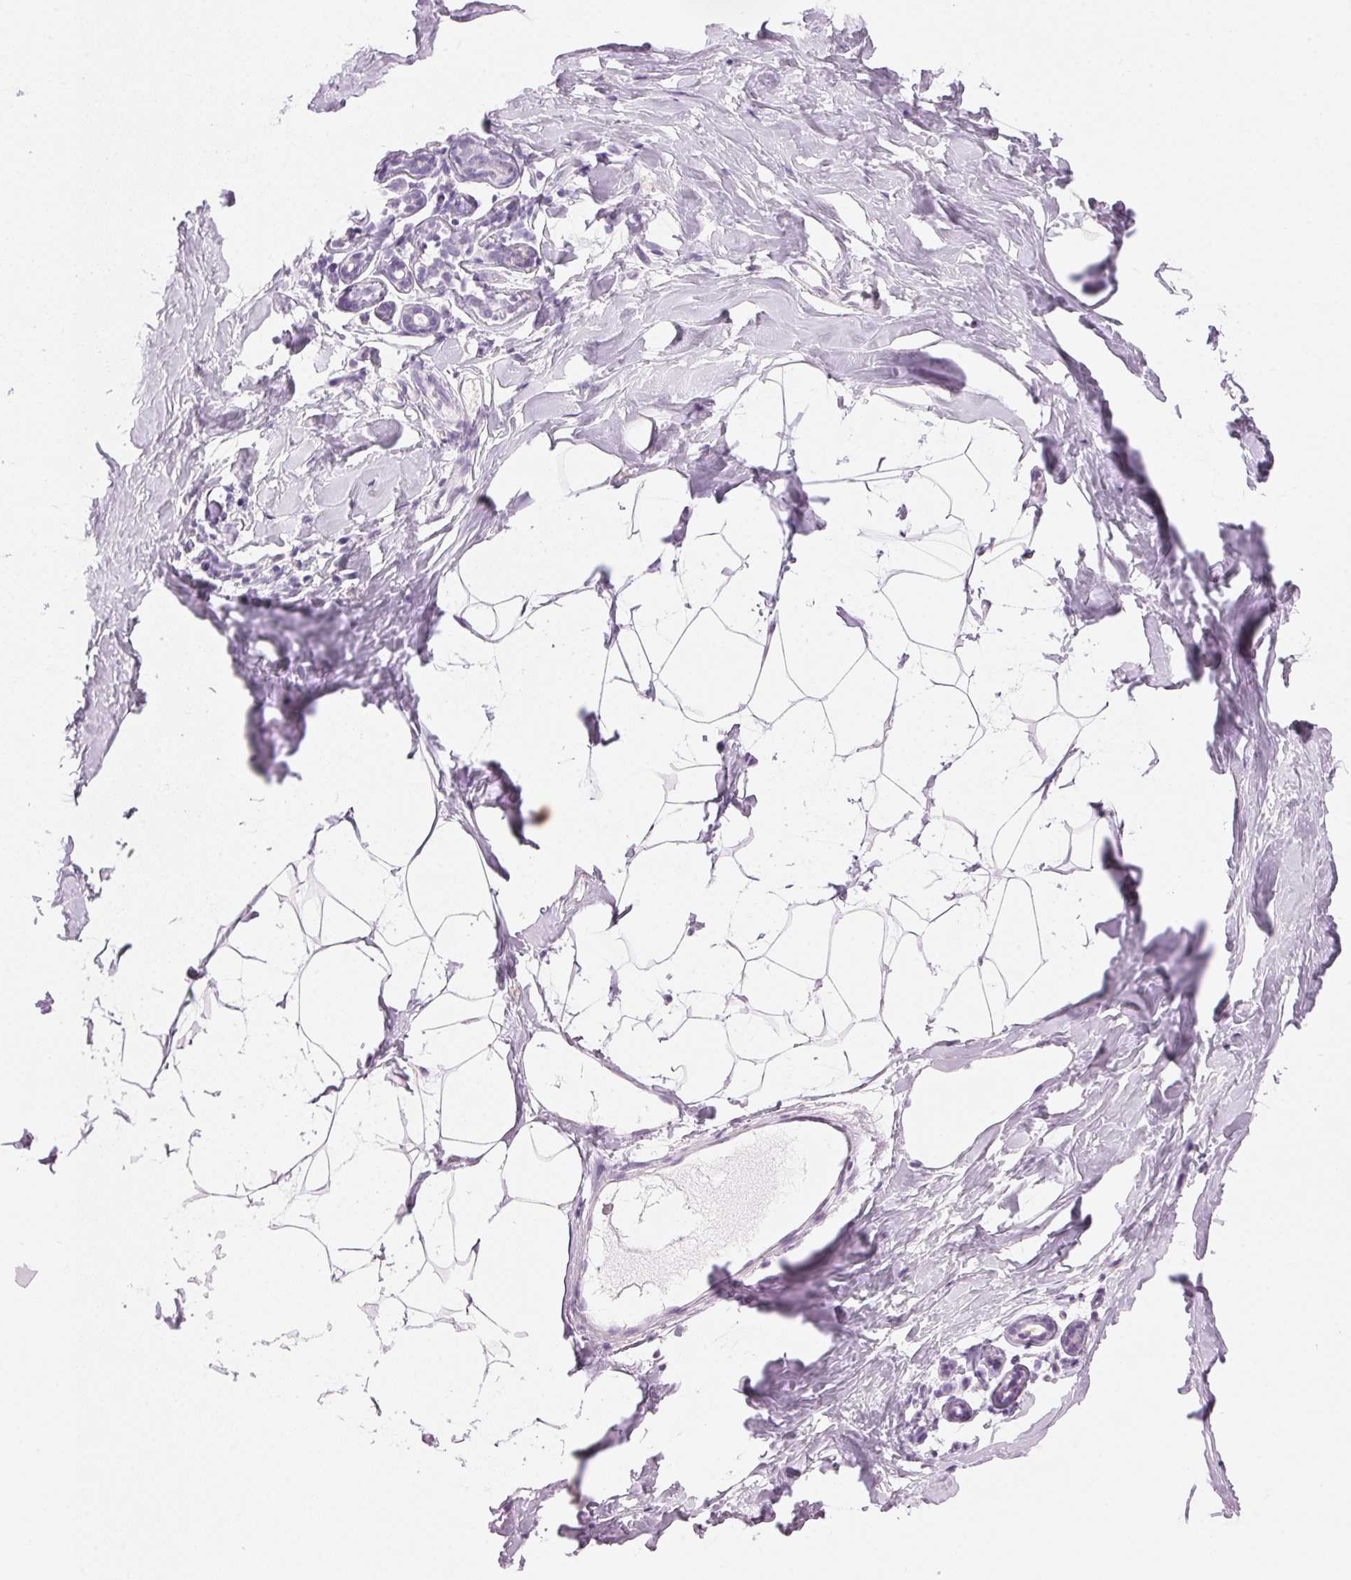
{"staining": {"intensity": "negative", "quantity": "none", "location": "none"}, "tissue": "breast", "cell_type": "Adipocytes", "image_type": "normal", "snomed": [{"axis": "morphology", "description": "Normal tissue, NOS"}, {"axis": "topography", "description": "Breast"}], "caption": "High power microscopy histopathology image of an immunohistochemistry (IHC) photomicrograph of benign breast, revealing no significant positivity in adipocytes. Nuclei are stained in blue.", "gene": "IGFBP1", "patient": {"sex": "female", "age": 32}}